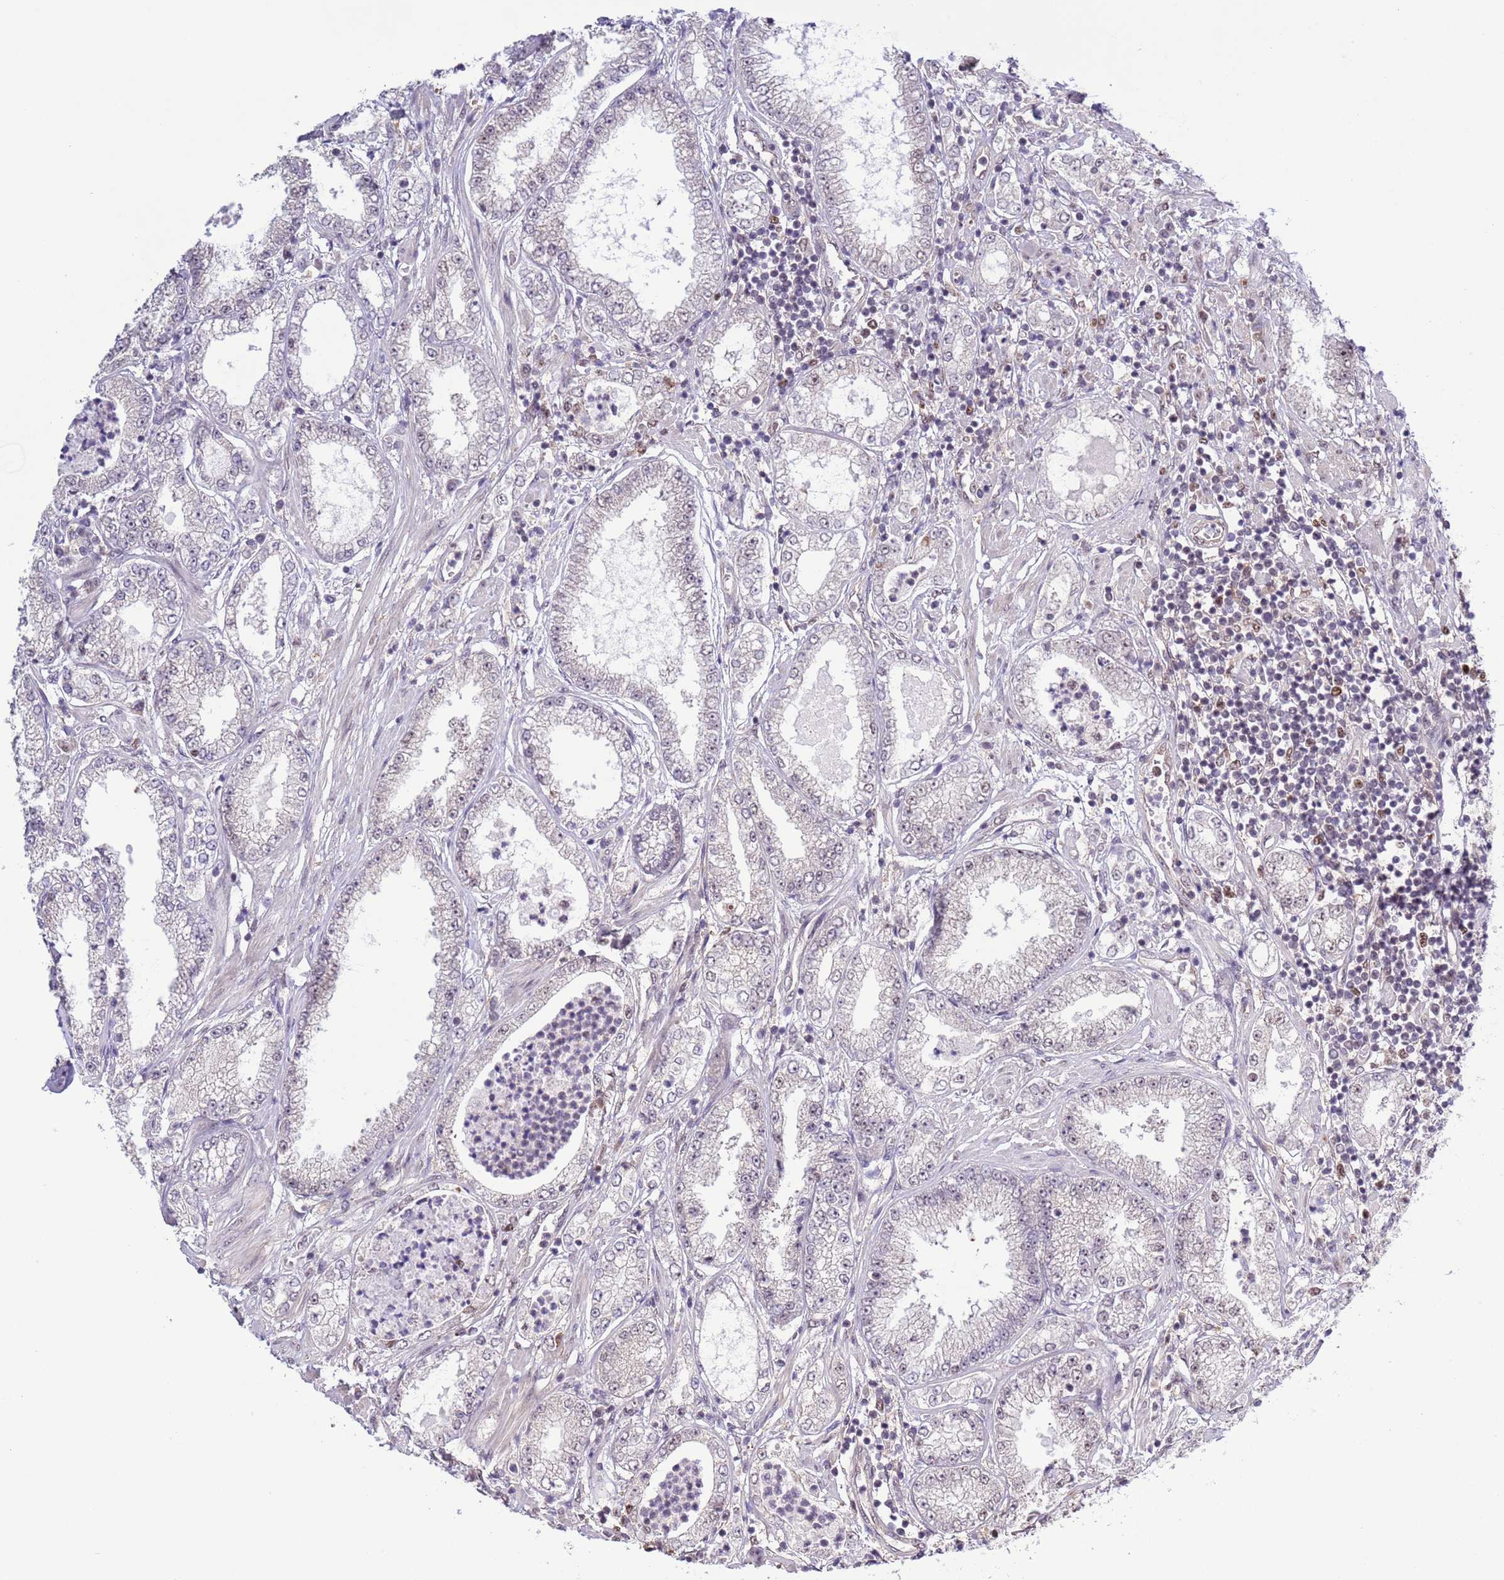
{"staining": {"intensity": "negative", "quantity": "none", "location": "none"}, "tissue": "prostate cancer", "cell_type": "Tumor cells", "image_type": "cancer", "snomed": [{"axis": "morphology", "description": "Adenocarcinoma, High grade"}, {"axis": "topography", "description": "Prostate"}], "caption": "High magnification brightfield microscopy of prostate cancer (high-grade adenocarcinoma) stained with DAB (3,3'-diaminobenzidine) (brown) and counterstained with hematoxylin (blue): tumor cells show no significant positivity.", "gene": "PRPF6", "patient": {"sex": "male", "age": 69}}